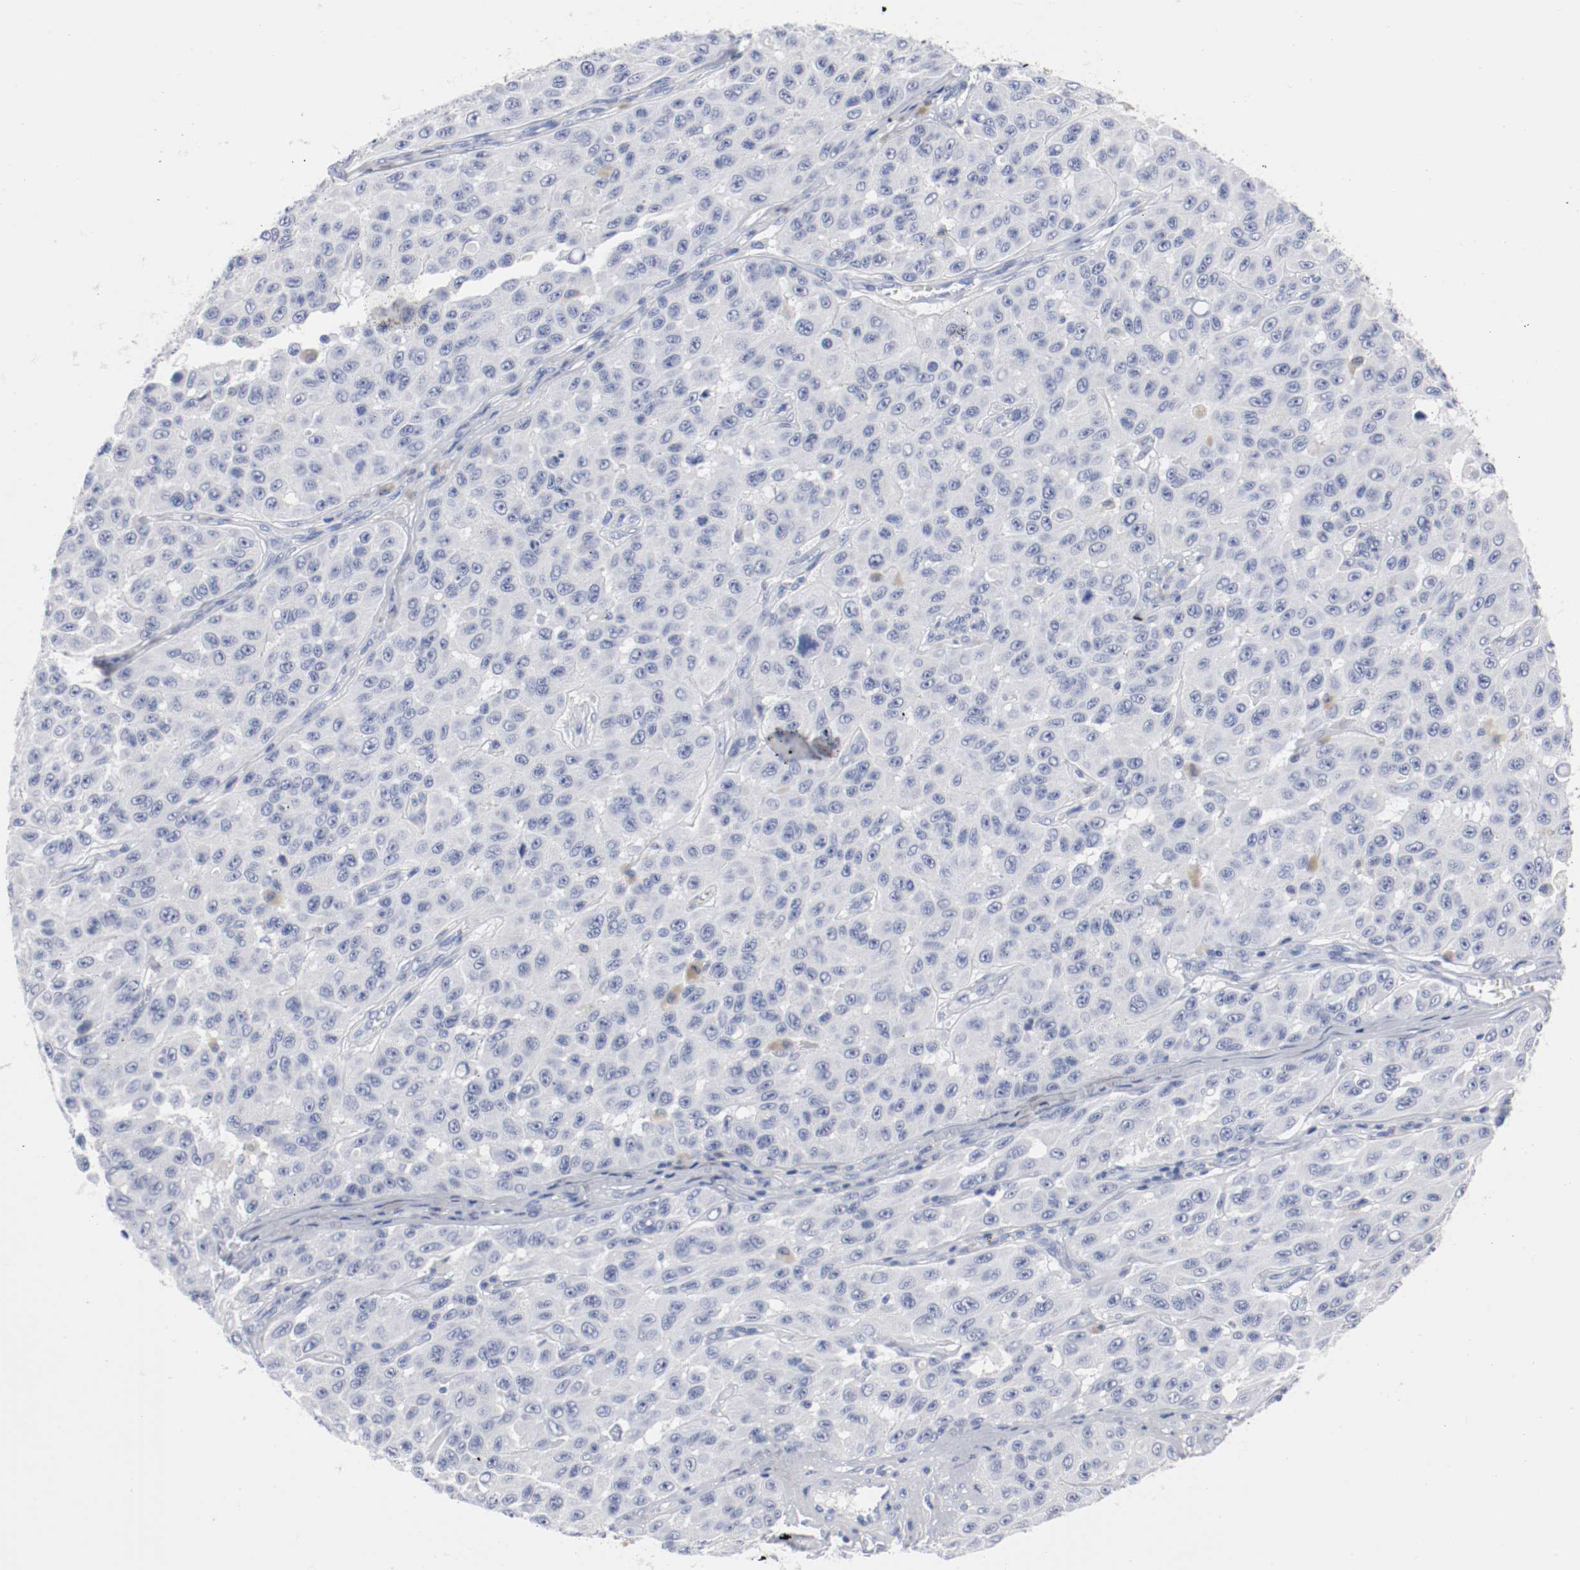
{"staining": {"intensity": "negative", "quantity": "none", "location": "none"}, "tissue": "melanoma", "cell_type": "Tumor cells", "image_type": "cancer", "snomed": [{"axis": "morphology", "description": "Malignant melanoma, NOS"}, {"axis": "topography", "description": "Skin"}], "caption": "Tumor cells show no significant protein expression in malignant melanoma. The staining was performed using DAB (3,3'-diaminobenzidine) to visualize the protein expression in brown, while the nuclei were stained in blue with hematoxylin (Magnification: 20x).", "gene": "GAD1", "patient": {"sex": "male", "age": 30}}